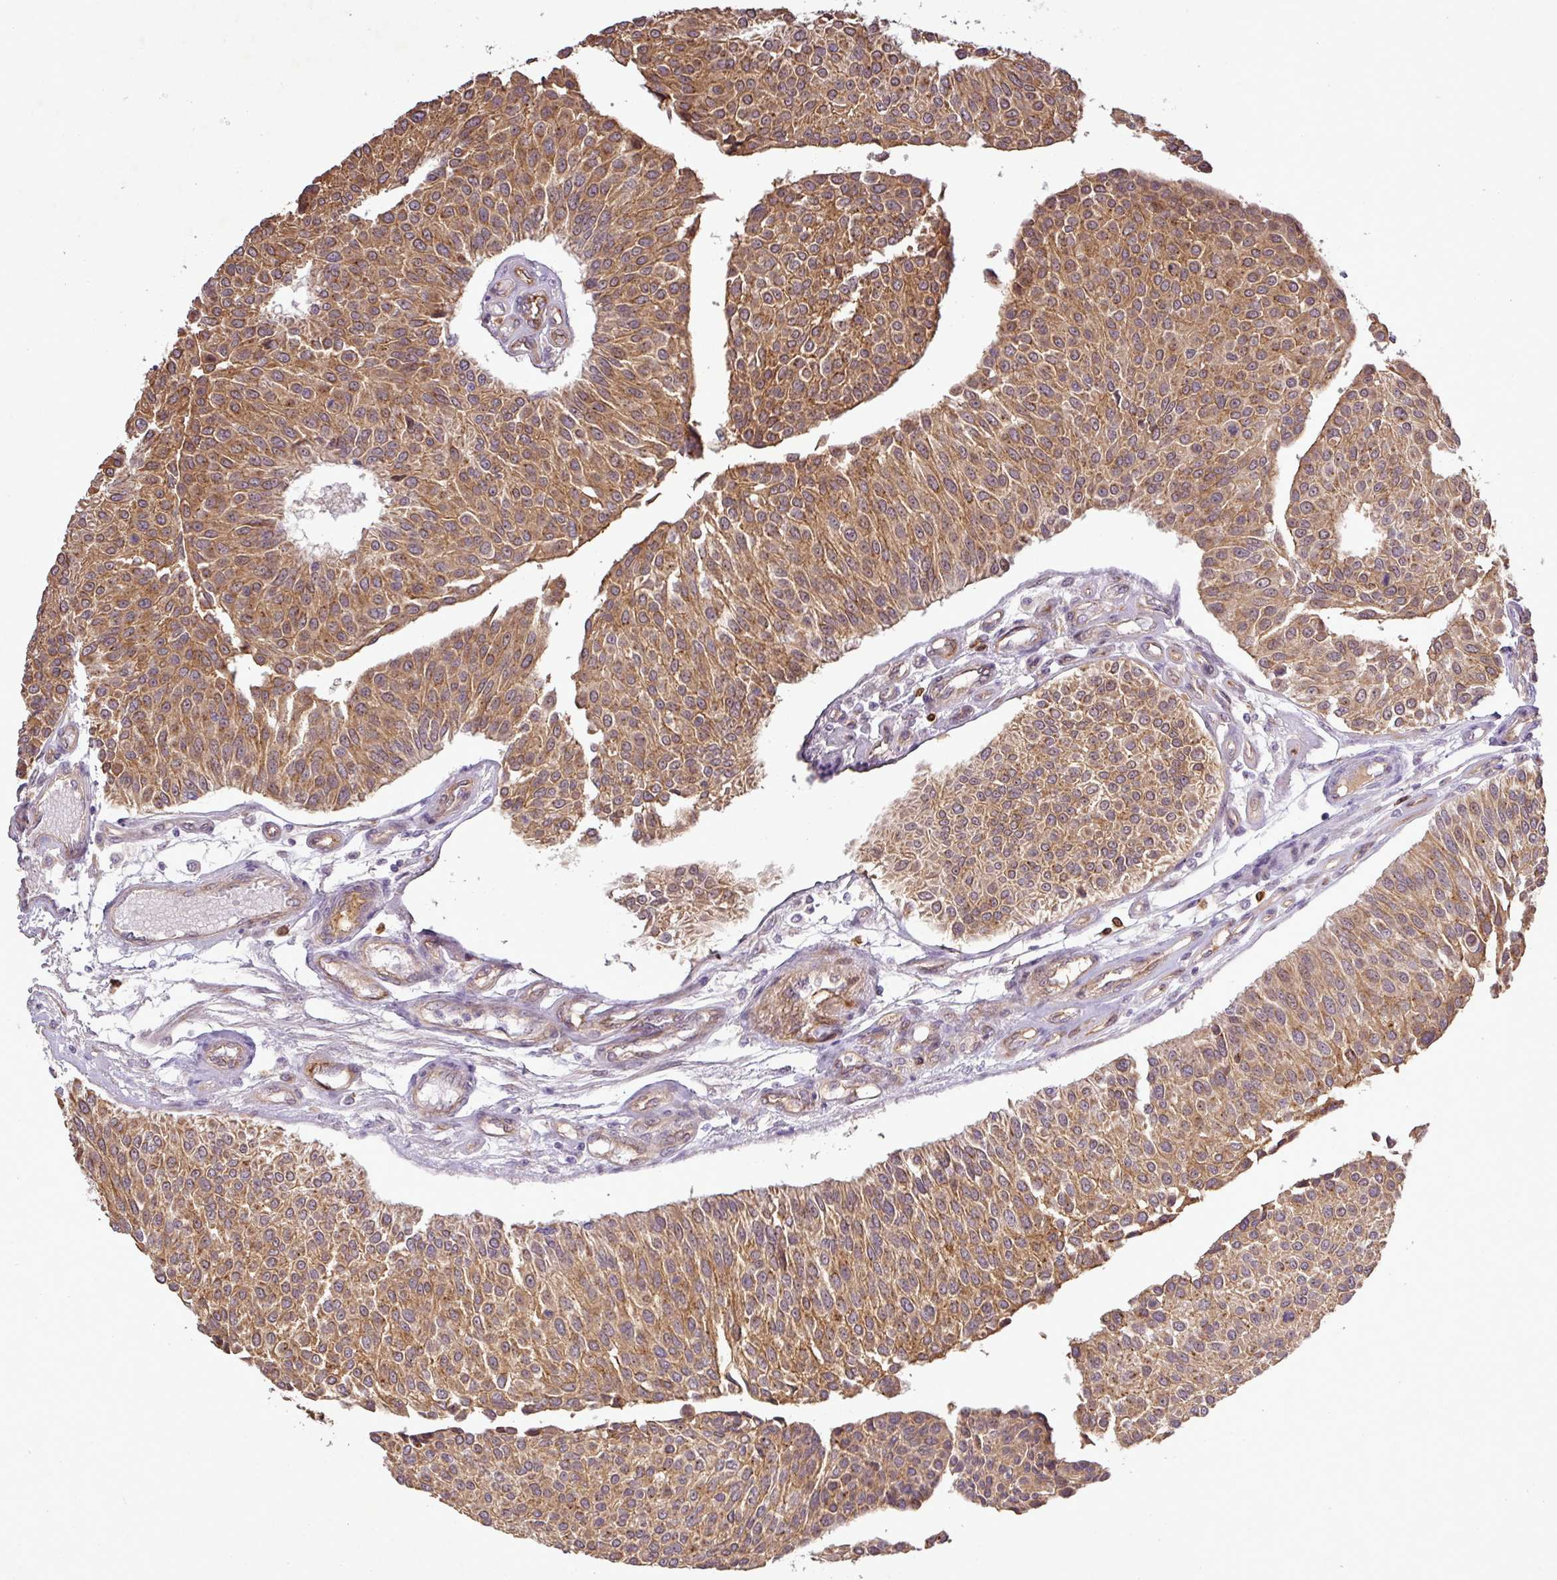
{"staining": {"intensity": "moderate", "quantity": ">75%", "location": "cytoplasmic/membranous"}, "tissue": "urothelial cancer", "cell_type": "Tumor cells", "image_type": "cancer", "snomed": [{"axis": "morphology", "description": "Urothelial carcinoma, NOS"}, {"axis": "topography", "description": "Urinary bladder"}], "caption": "Tumor cells exhibit moderate cytoplasmic/membranous expression in approximately >75% of cells in urothelial cancer.", "gene": "PCDH1", "patient": {"sex": "male", "age": 55}}